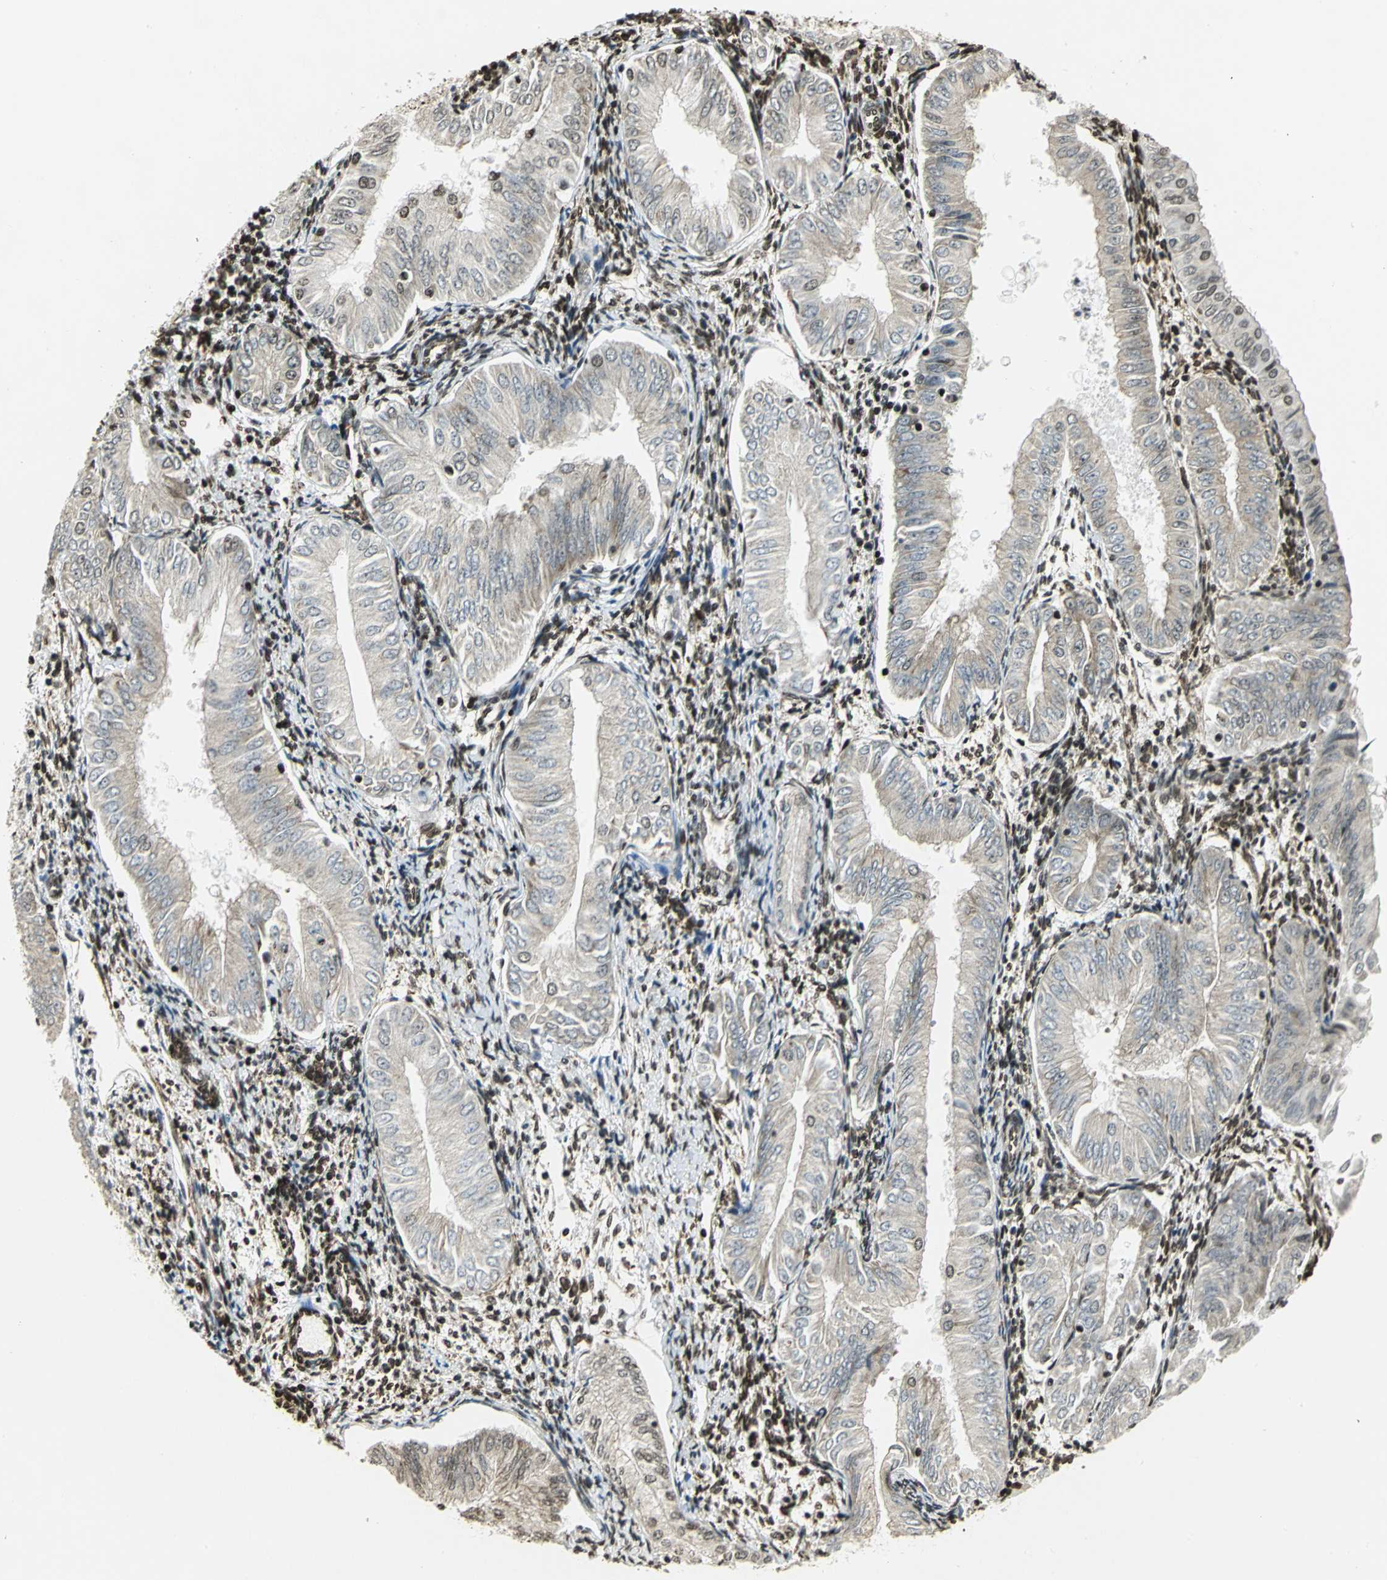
{"staining": {"intensity": "moderate", "quantity": ">75%", "location": "nuclear"}, "tissue": "endometrial cancer", "cell_type": "Tumor cells", "image_type": "cancer", "snomed": [{"axis": "morphology", "description": "Adenocarcinoma, NOS"}, {"axis": "topography", "description": "Endometrium"}], "caption": "Immunohistochemistry (IHC) micrograph of neoplastic tissue: human endometrial cancer (adenocarcinoma) stained using IHC exhibits medium levels of moderate protein expression localized specifically in the nuclear of tumor cells, appearing as a nuclear brown color.", "gene": "HMGB1", "patient": {"sex": "female", "age": 53}}